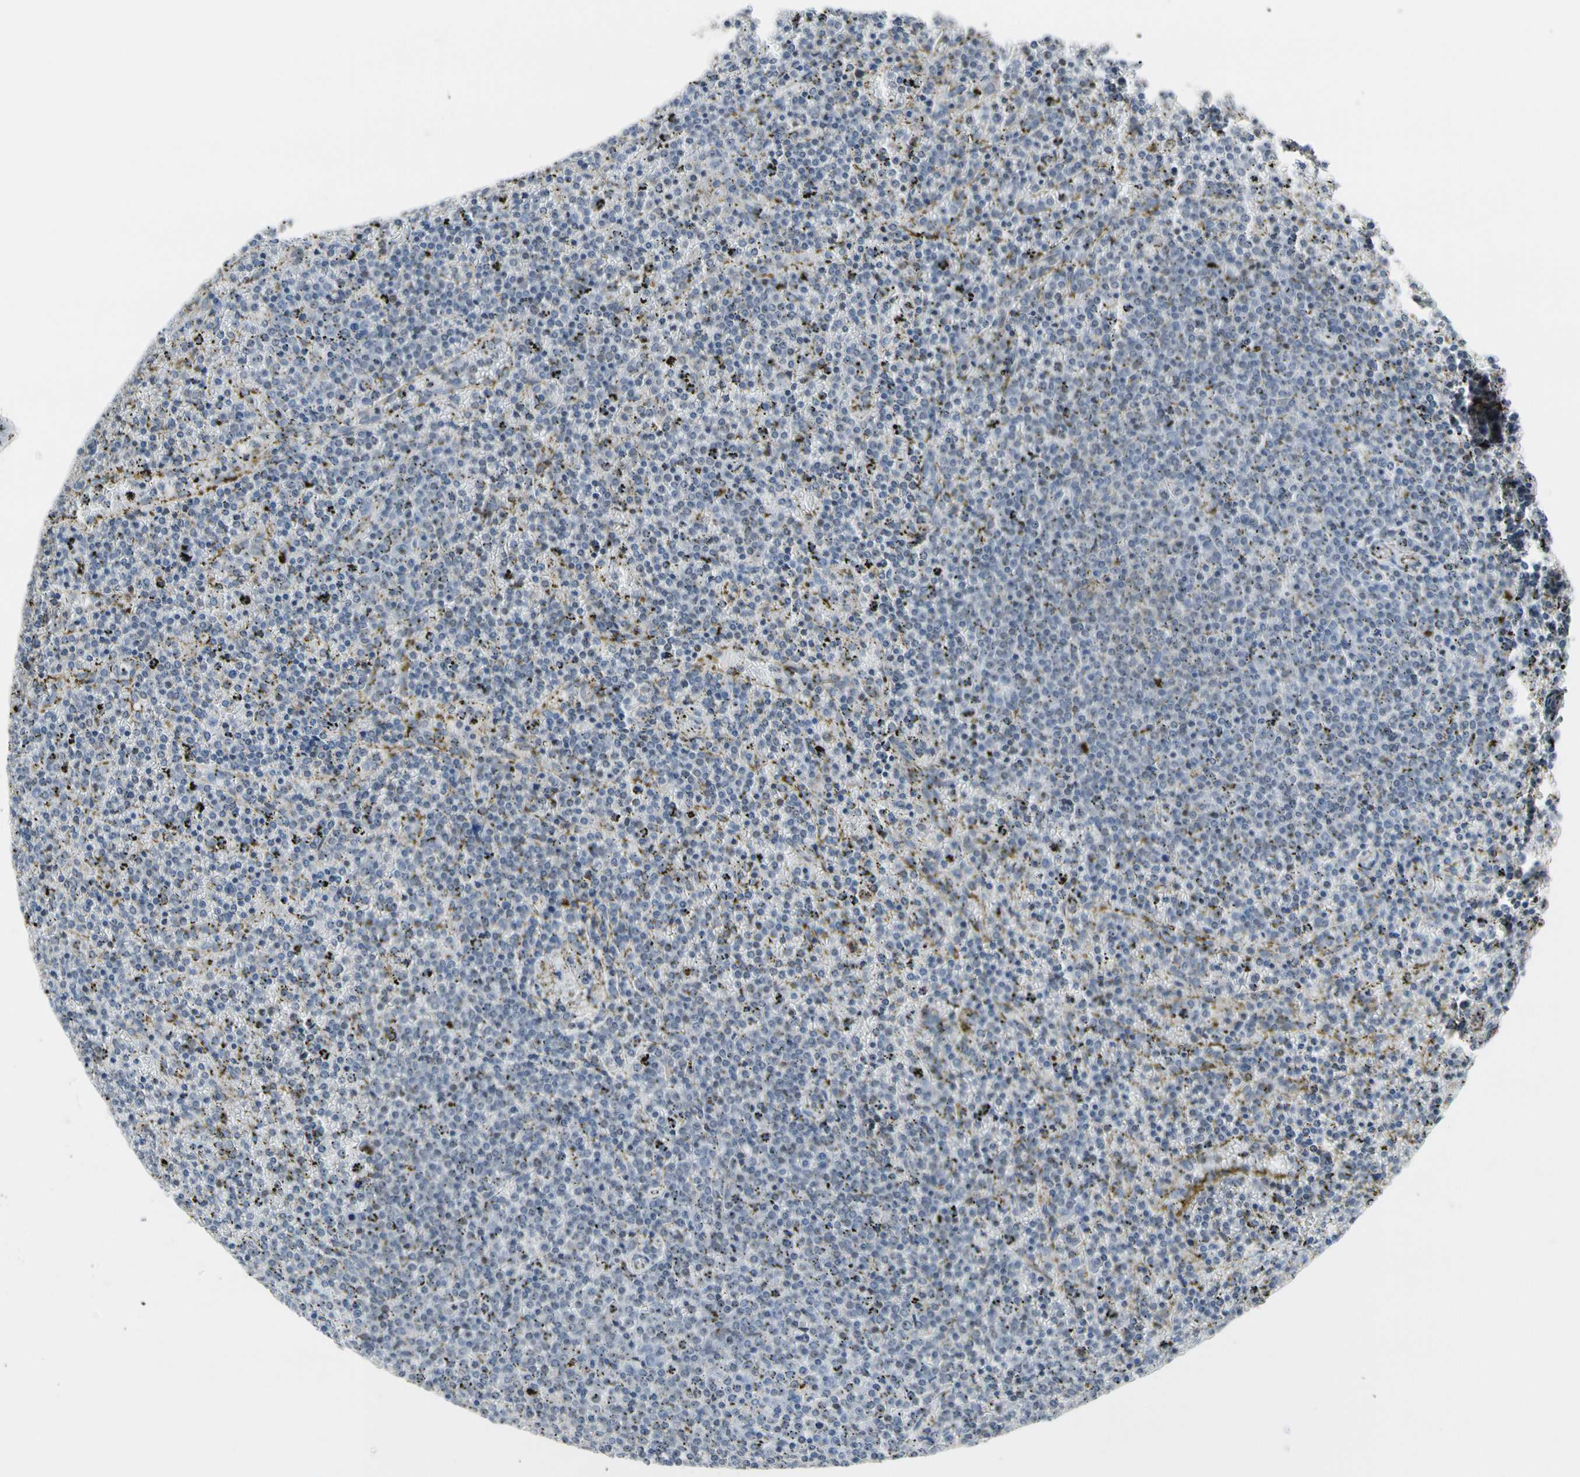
{"staining": {"intensity": "negative", "quantity": "none", "location": "none"}, "tissue": "lymphoma", "cell_type": "Tumor cells", "image_type": "cancer", "snomed": [{"axis": "morphology", "description": "Malignant lymphoma, non-Hodgkin's type, Low grade"}, {"axis": "topography", "description": "Spleen"}], "caption": "This is an immunohistochemistry (IHC) image of lymphoma. There is no staining in tumor cells.", "gene": "TMED7", "patient": {"sex": "female", "age": 77}}